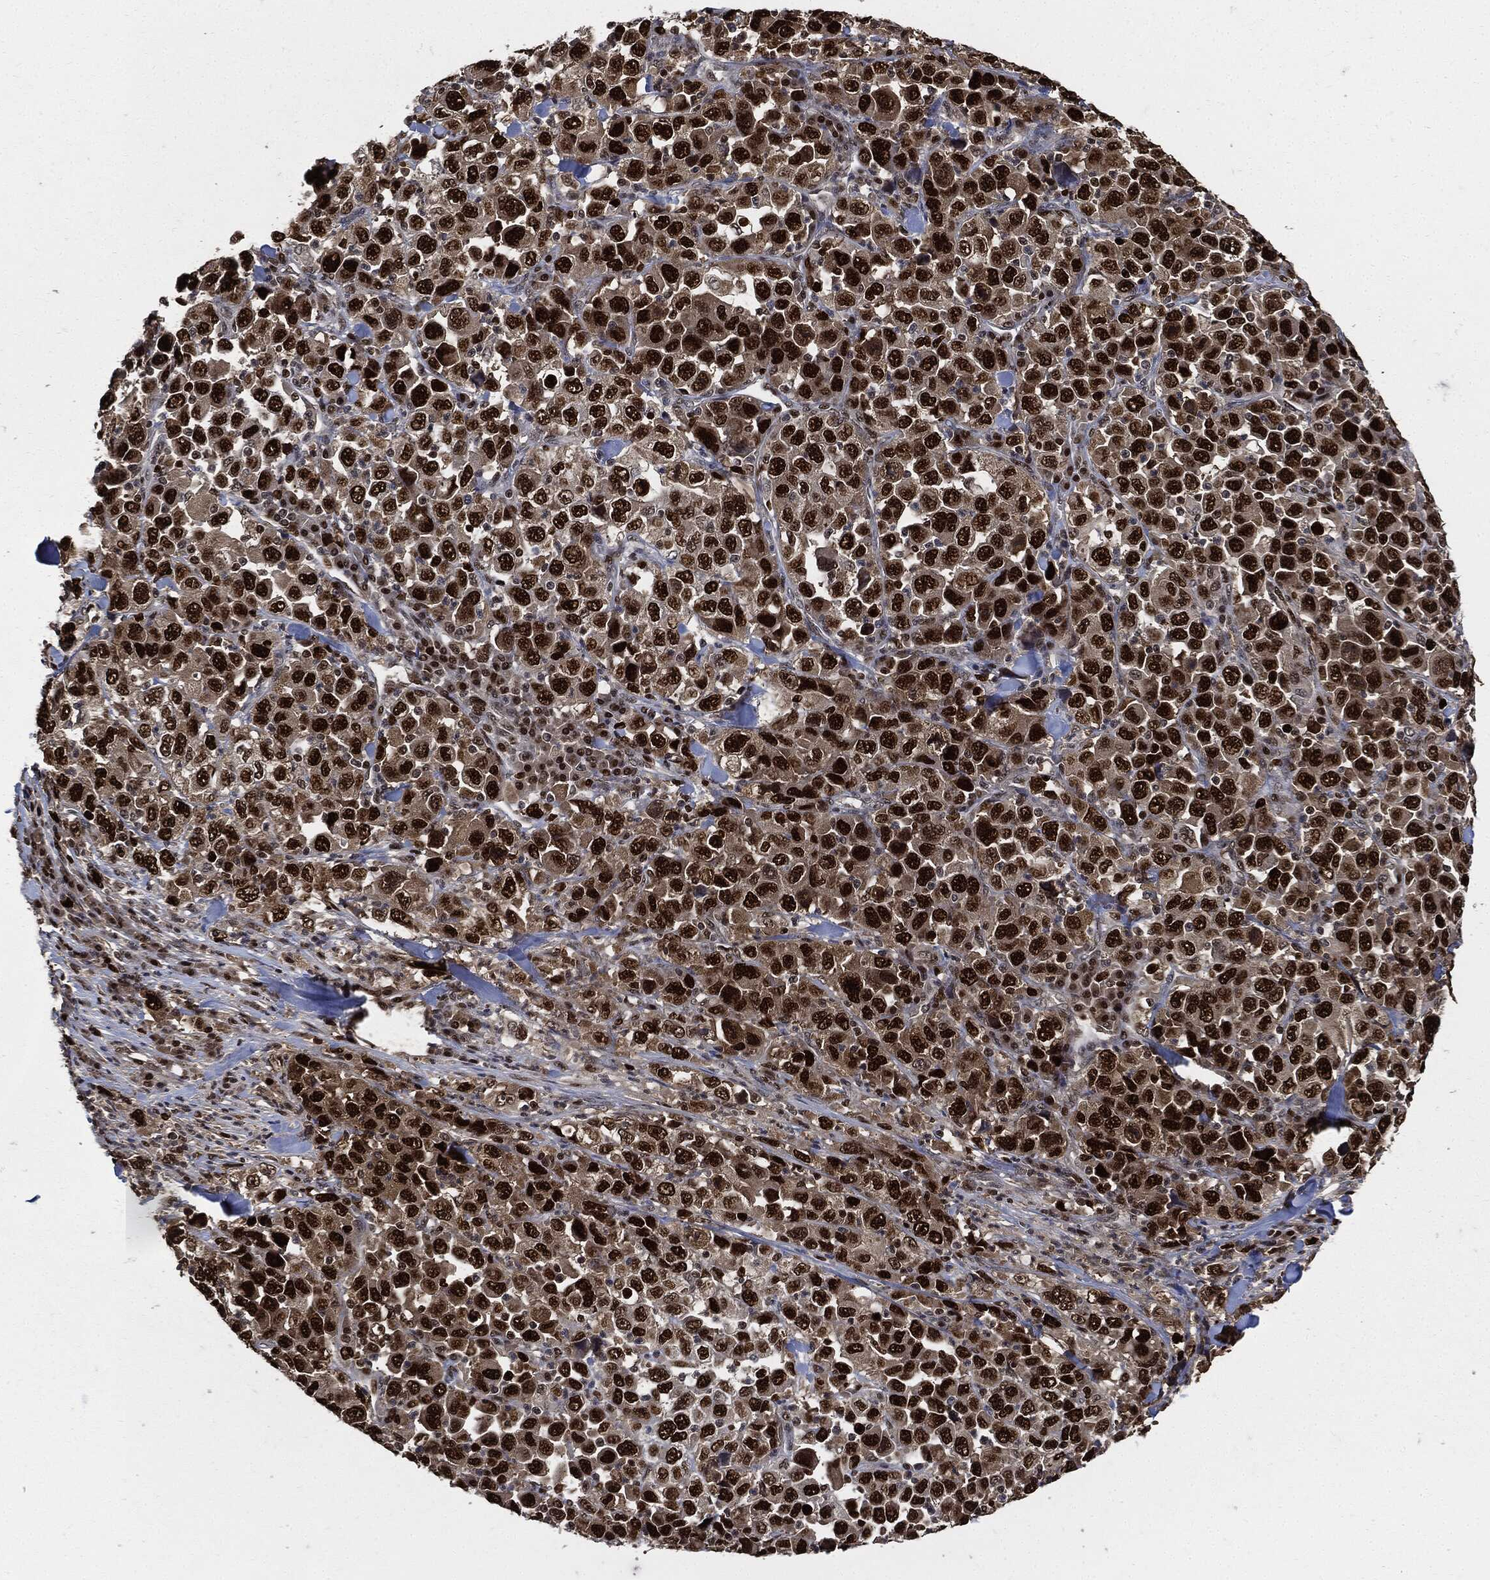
{"staining": {"intensity": "strong", "quantity": ">75%", "location": "nuclear"}, "tissue": "stomach cancer", "cell_type": "Tumor cells", "image_type": "cancer", "snomed": [{"axis": "morphology", "description": "Normal tissue, NOS"}, {"axis": "morphology", "description": "Adenocarcinoma, NOS"}, {"axis": "topography", "description": "Stomach, upper"}, {"axis": "topography", "description": "Stomach"}], "caption": "A histopathology image showing strong nuclear positivity in approximately >75% of tumor cells in stomach cancer, as visualized by brown immunohistochemical staining.", "gene": "PCNA", "patient": {"sex": "male", "age": 59}}